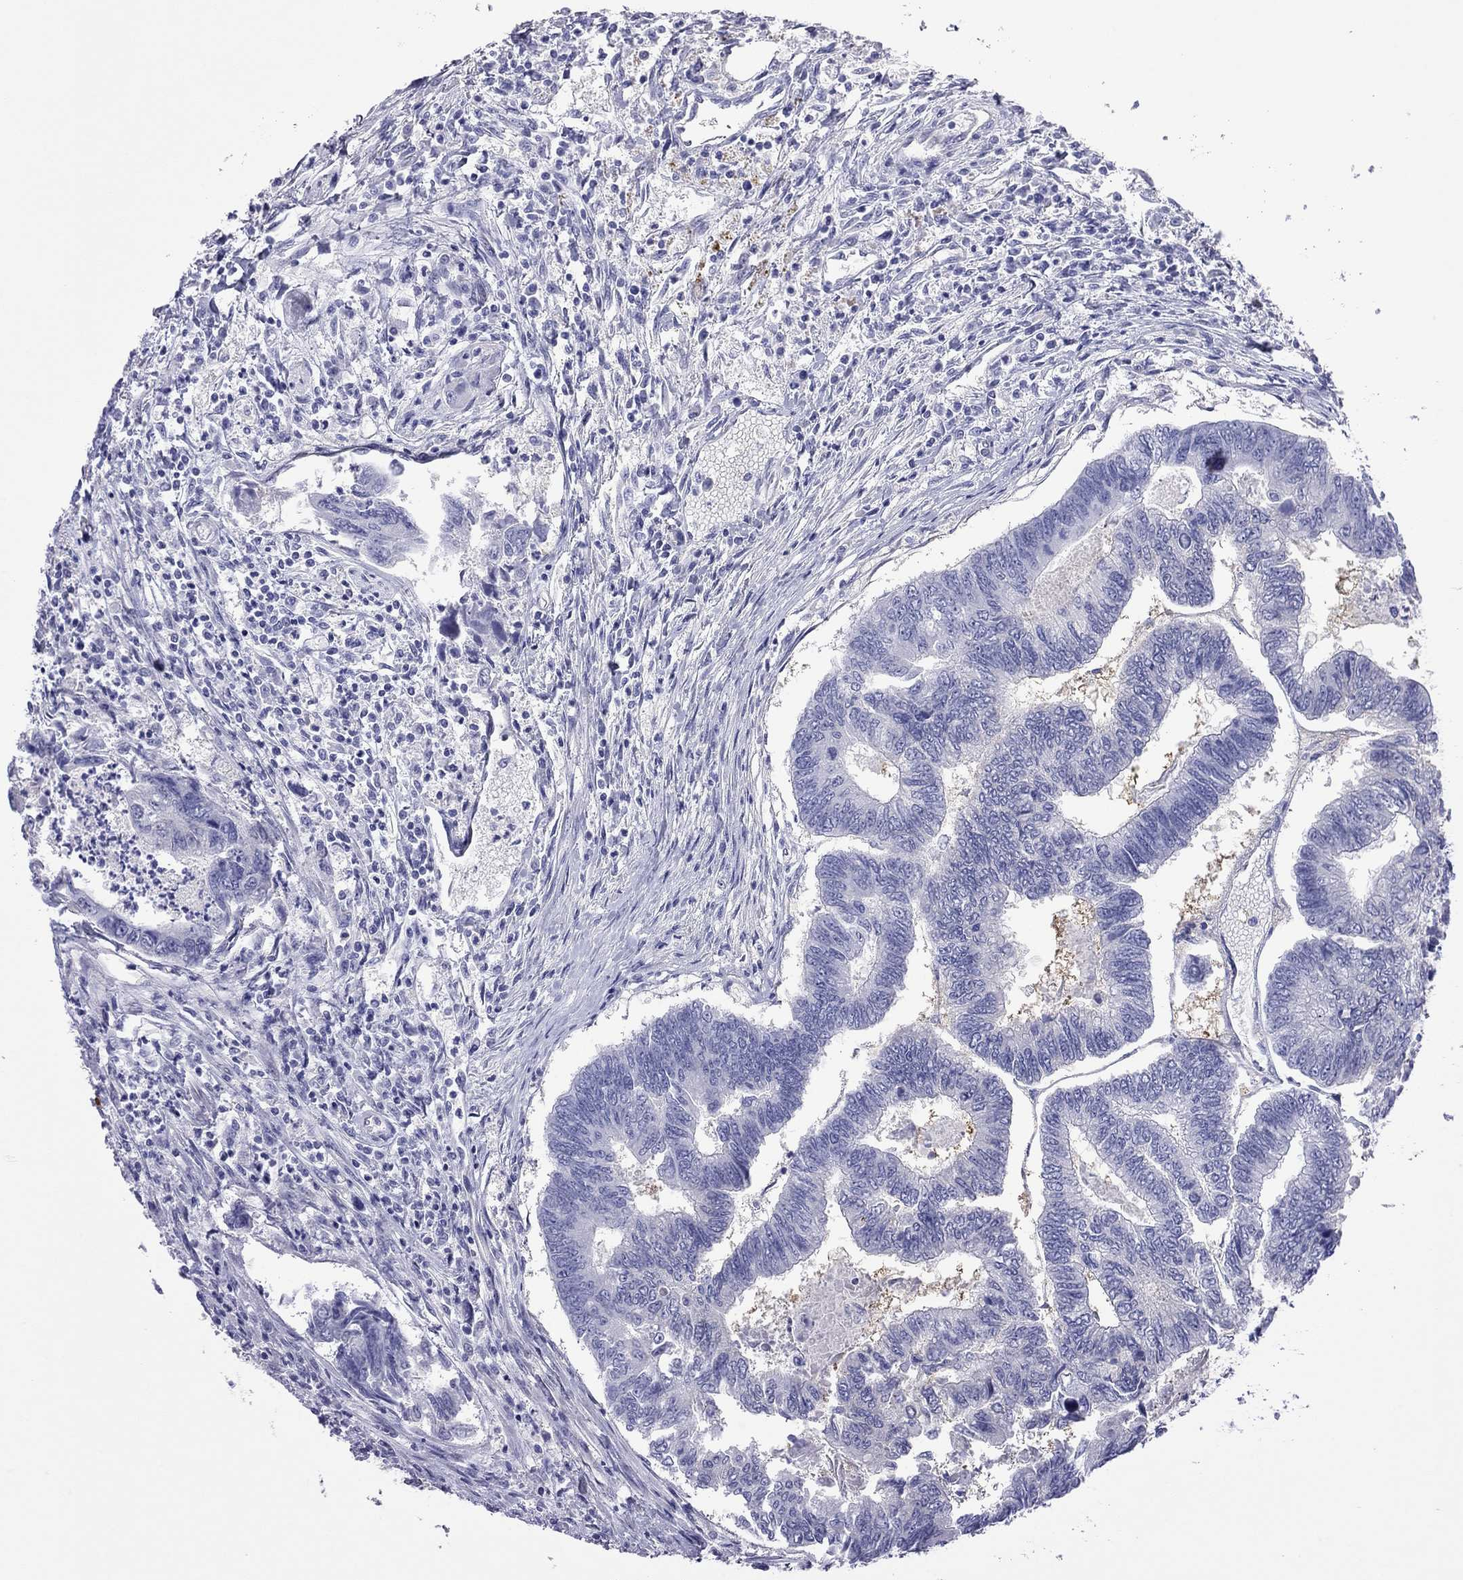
{"staining": {"intensity": "negative", "quantity": "none", "location": "none"}, "tissue": "colorectal cancer", "cell_type": "Tumor cells", "image_type": "cancer", "snomed": [{"axis": "morphology", "description": "Adenocarcinoma, NOS"}, {"axis": "topography", "description": "Colon"}], "caption": "This is an IHC photomicrograph of colorectal cancer (adenocarcinoma). There is no expression in tumor cells.", "gene": "FEZ1", "patient": {"sex": "female", "age": 65}}